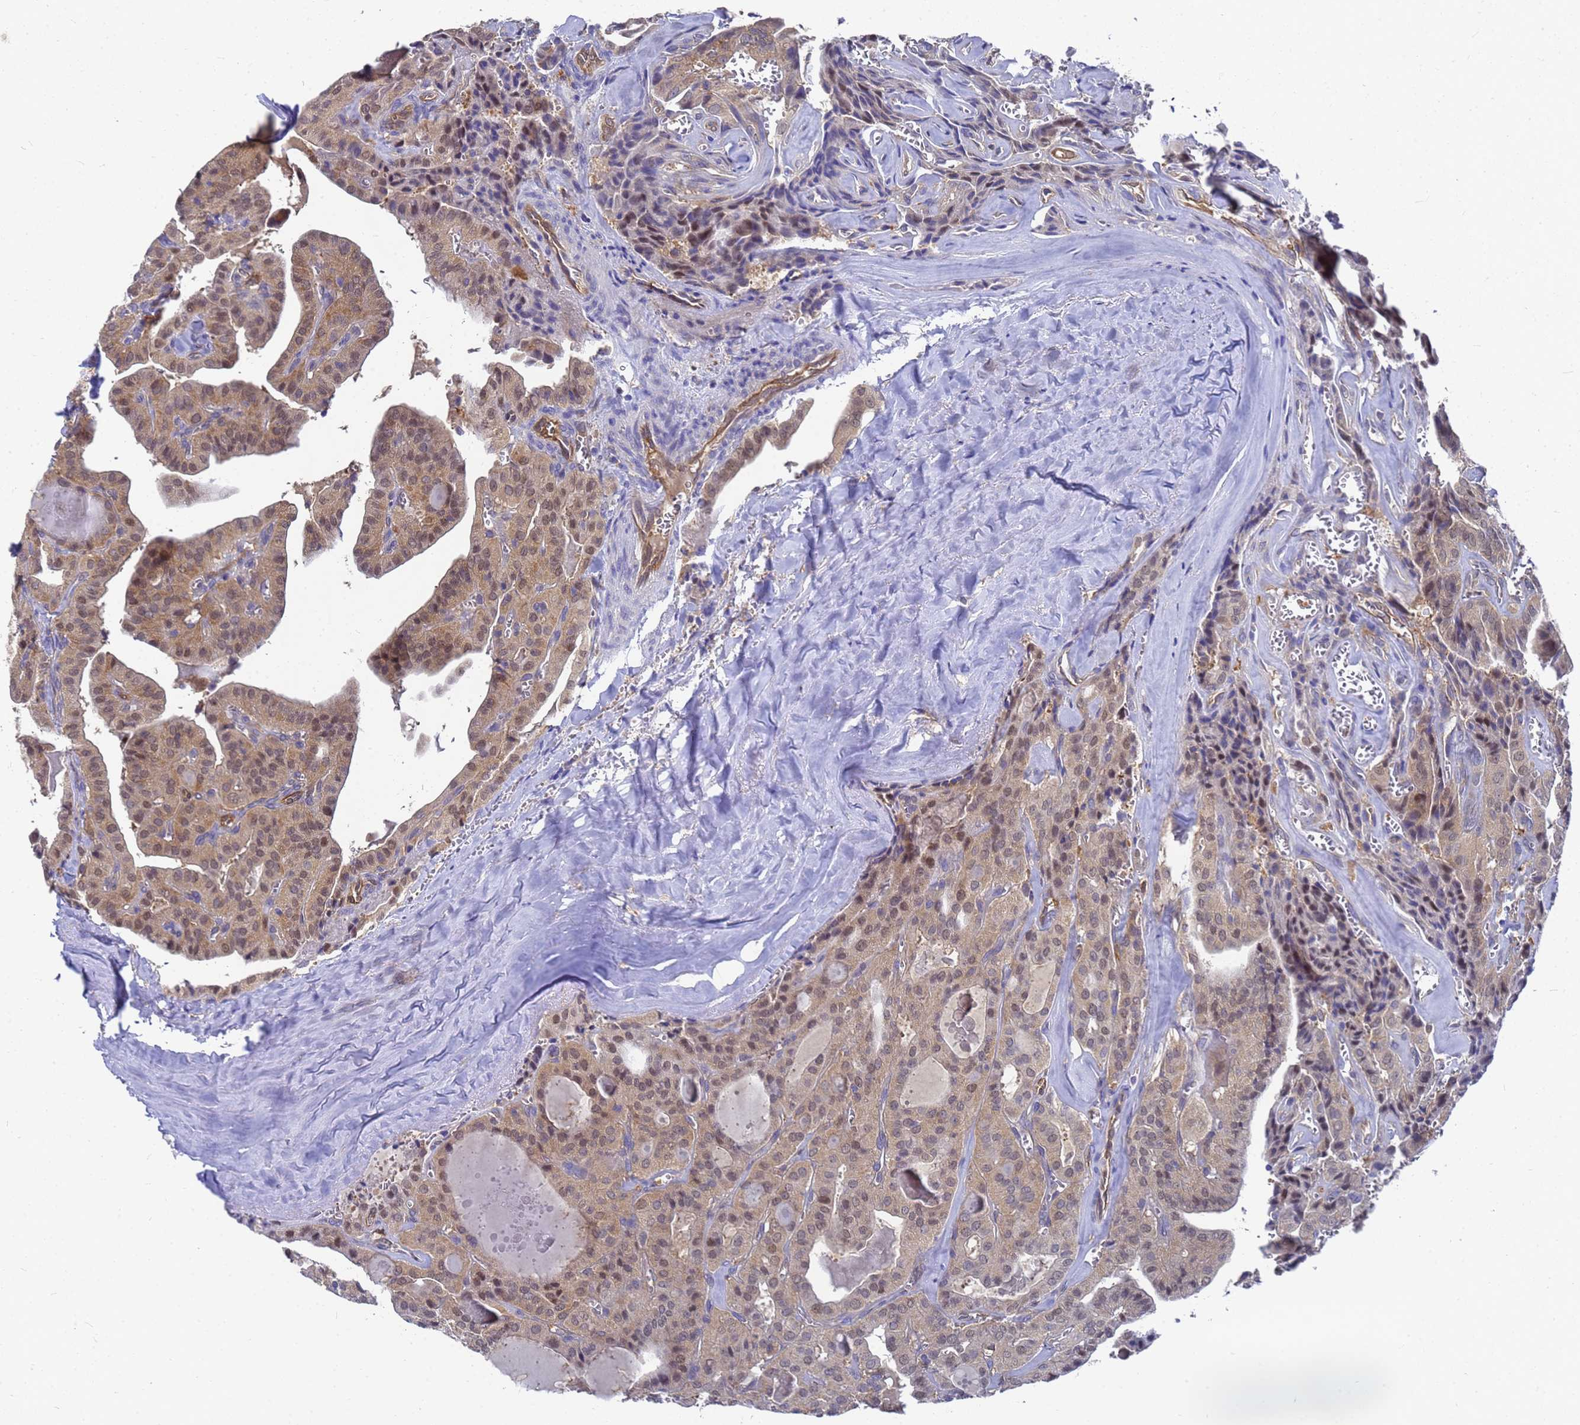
{"staining": {"intensity": "moderate", "quantity": ">75%", "location": "cytoplasmic/membranous"}, "tissue": "thyroid cancer", "cell_type": "Tumor cells", "image_type": "cancer", "snomed": [{"axis": "morphology", "description": "Papillary adenocarcinoma, NOS"}, {"axis": "topography", "description": "Thyroid gland"}], "caption": "Immunohistochemistry of thyroid cancer displays medium levels of moderate cytoplasmic/membranous expression in approximately >75% of tumor cells.", "gene": "SLC35E2B", "patient": {"sex": "male", "age": 52}}